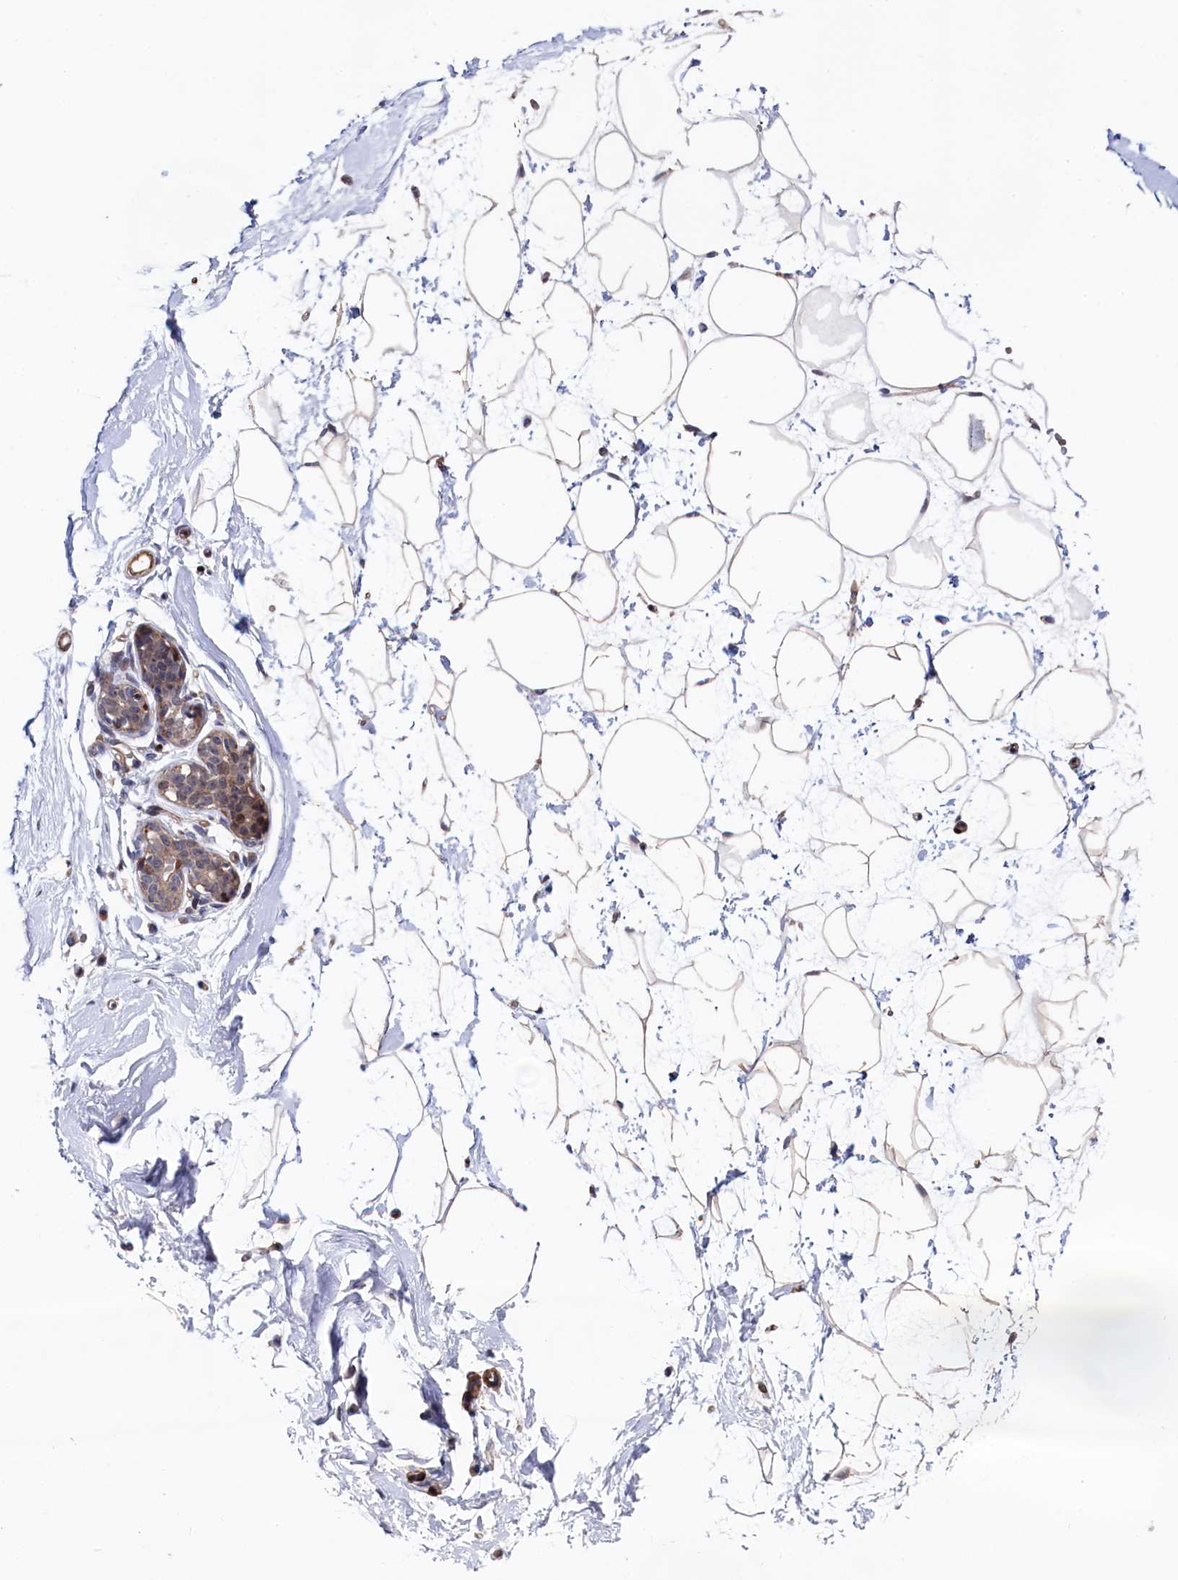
{"staining": {"intensity": "weak", "quantity": ">75%", "location": "cytoplasmic/membranous"}, "tissue": "breast", "cell_type": "Adipocytes", "image_type": "normal", "snomed": [{"axis": "morphology", "description": "Normal tissue, NOS"}, {"axis": "morphology", "description": "Adenoma, NOS"}, {"axis": "topography", "description": "Breast"}], "caption": "Breast stained for a protein demonstrates weak cytoplasmic/membranous positivity in adipocytes. Ihc stains the protein in brown and the nuclei are stained blue.", "gene": "ZNF891", "patient": {"sex": "female", "age": 23}}